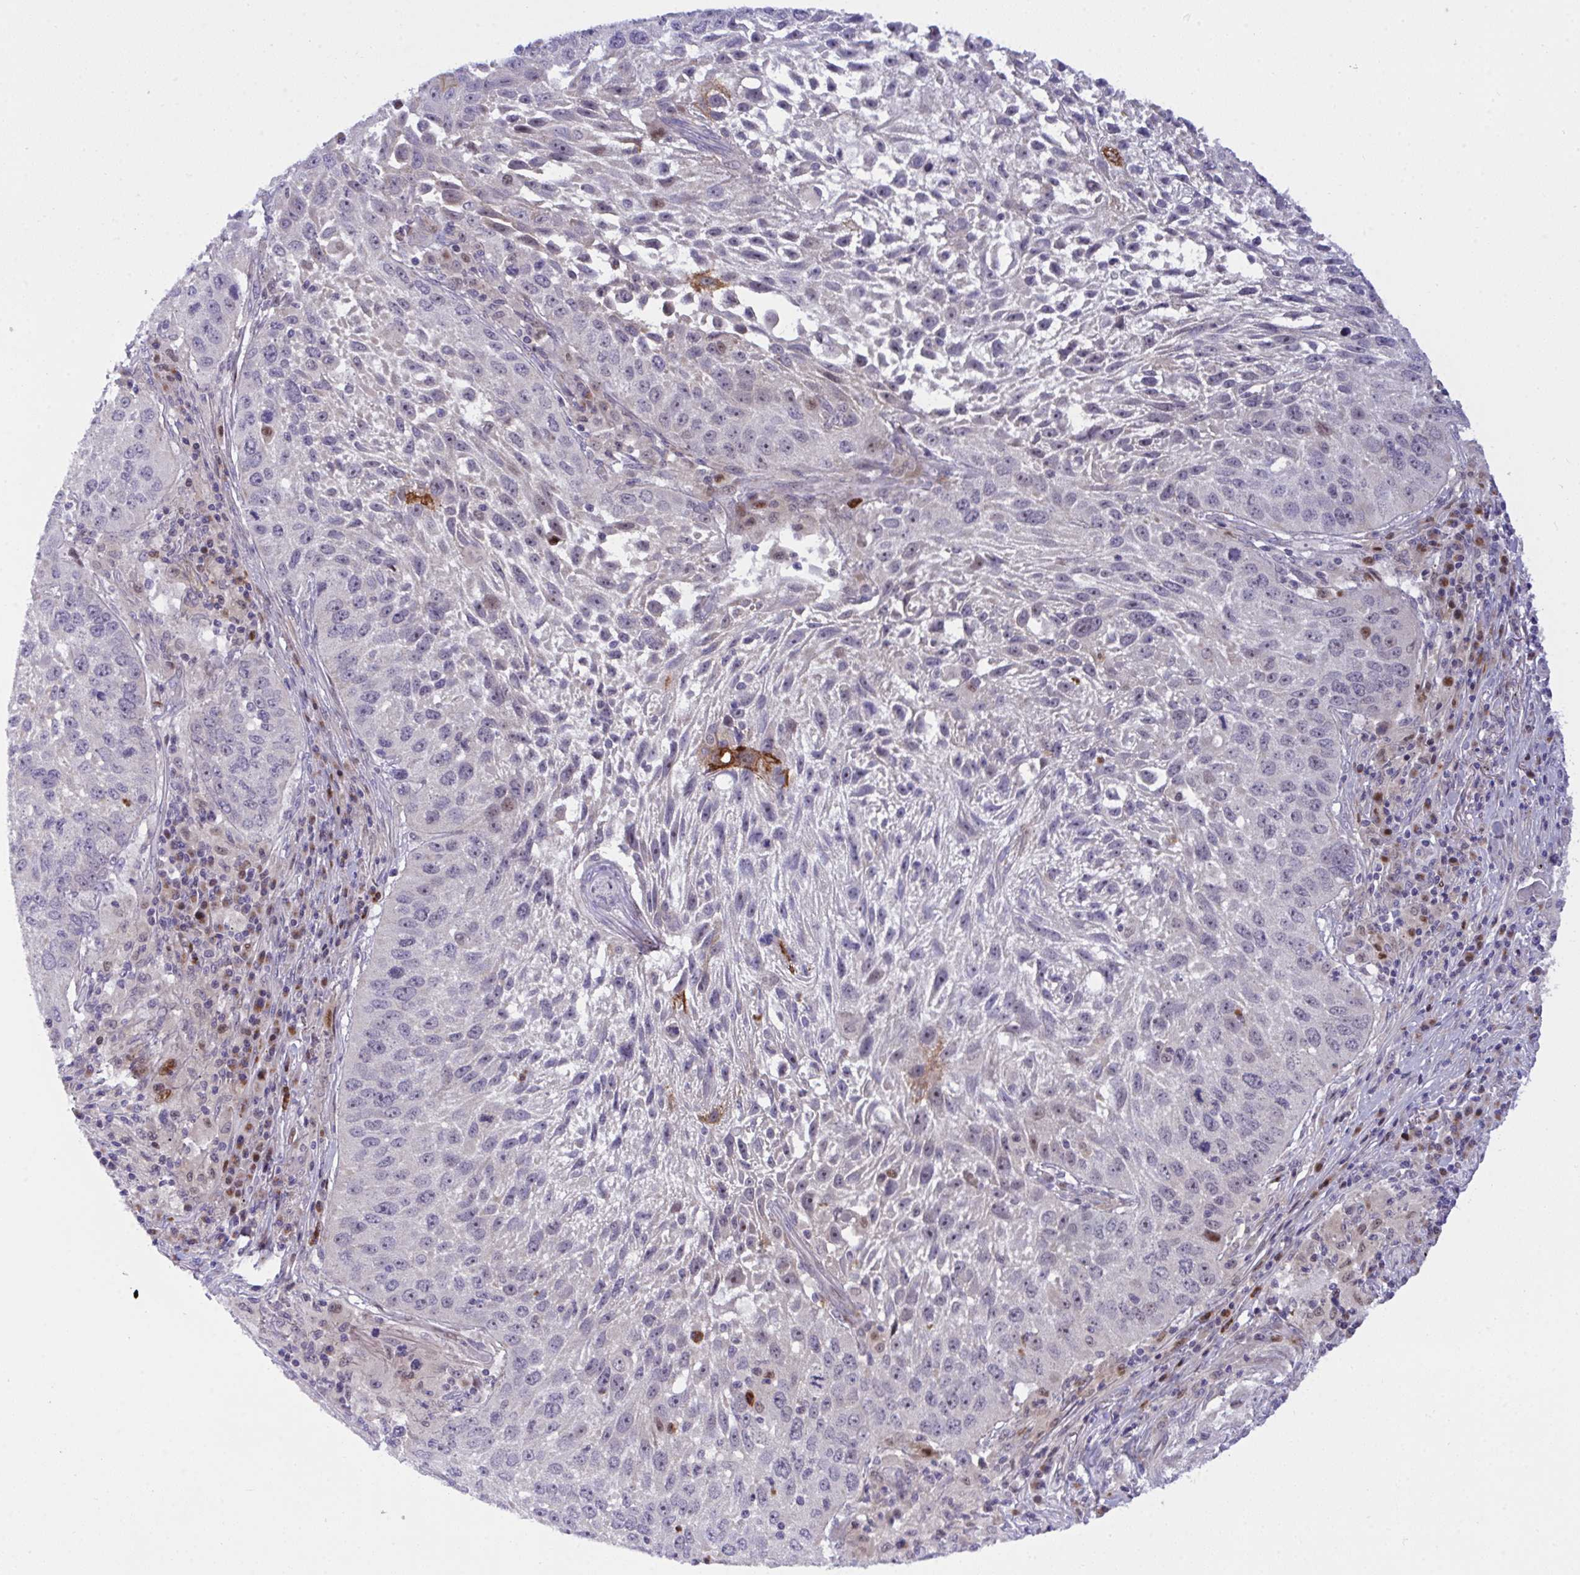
{"staining": {"intensity": "negative", "quantity": "none", "location": "none"}, "tissue": "lung cancer", "cell_type": "Tumor cells", "image_type": "cancer", "snomed": [{"axis": "morphology", "description": "Normal morphology"}, {"axis": "morphology", "description": "Squamous cell carcinoma, NOS"}, {"axis": "topography", "description": "Lymph node"}, {"axis": "topography", "description": "Lung"}], "caption": "The immunohistochemistry (IHC) micrograph has no significant positivity in tumor cells of lung cancer tissue. The staining was performed using DAB (3,3'-diaminobenzidine) to visualize the protein expression in brown, while the nuclei were stained in blue with hematoxylin (Magnification: 20x).", "gene": "ZNF554", "patient": {"sex": "male", "age": 67}}